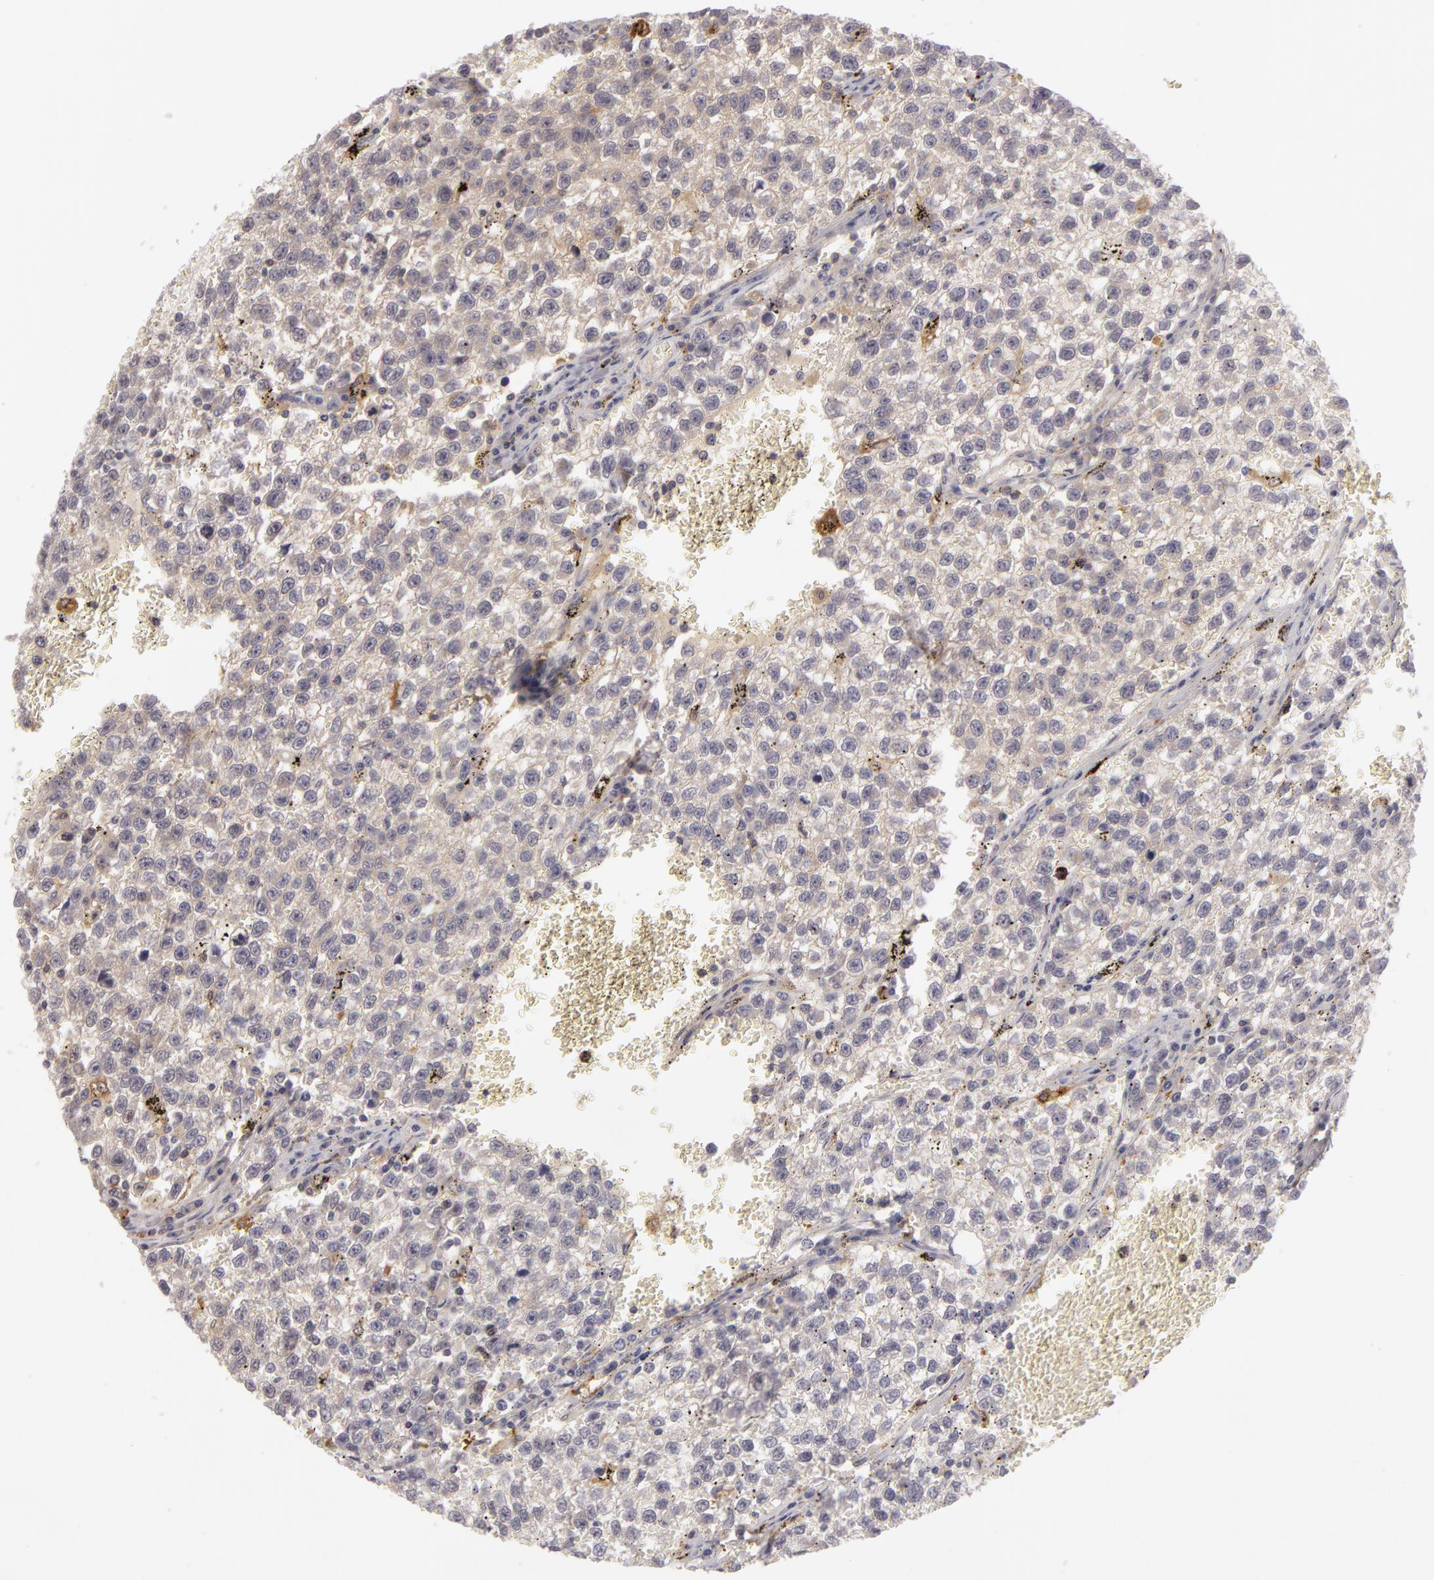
{"staining": {"intensity": "moderate", "quantity": "<25%", "location": "cytoplasmic/membranous"}, "tissue": "testis cancer", "cell_type": "Tumor cells", "image_type": "cancer", "snomed": [{"axis": "morphology", "description": "Seminoma, NOS"}, {"axis": "topography", "description": "Testis"}], "caption": "Brown immunohistochemical staining in seminoma (testis) exhibits moderate cytoplasmic/membranous staining in approximately <25% of tumor cells. The staining is performed using DAB brown chromogen to label protein expression. The nuclei are counter-stained blue using hematoxylin.", "gene": "GNPDA1", "patient": {"sex": "male", "age": 35}}